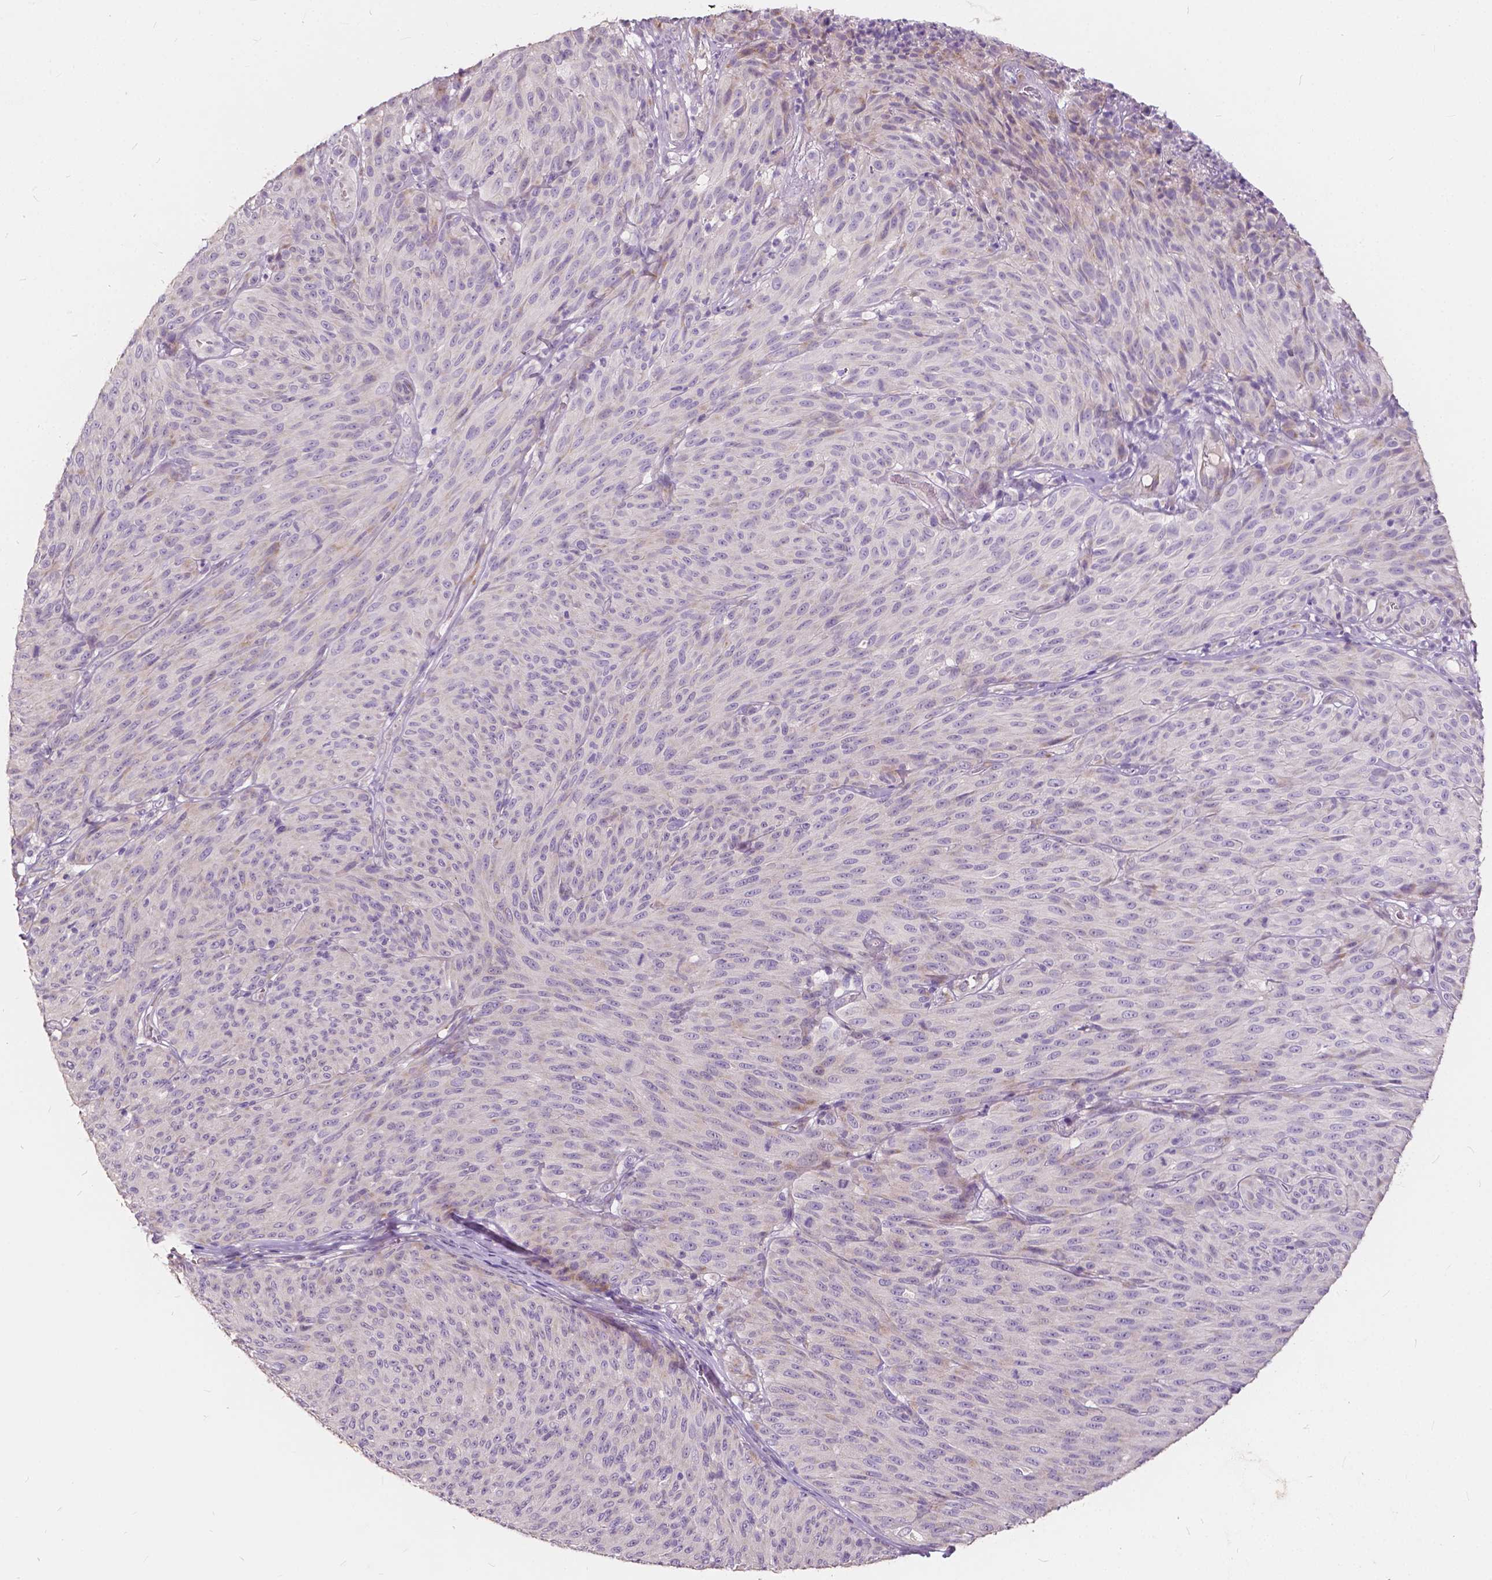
{"staining": {"intensity": "negative", "quantity": "none", "location": "none"}, "tissue": "melanoma", "cell_type": "Tumor cells", "image_type": "cancer", "snomed": [{"axis": "morphology", "description": "Malignant melanoma, NOS"}, {"axis": "topography", "description": "Skin"}], "caption": "Human malignant melanoma stained for a protein using immunohistochemistry (IHC) displays no expression in tumor cells.", "gene": "SLC7A8", "patient": {"sex": "male", "age": 85}}